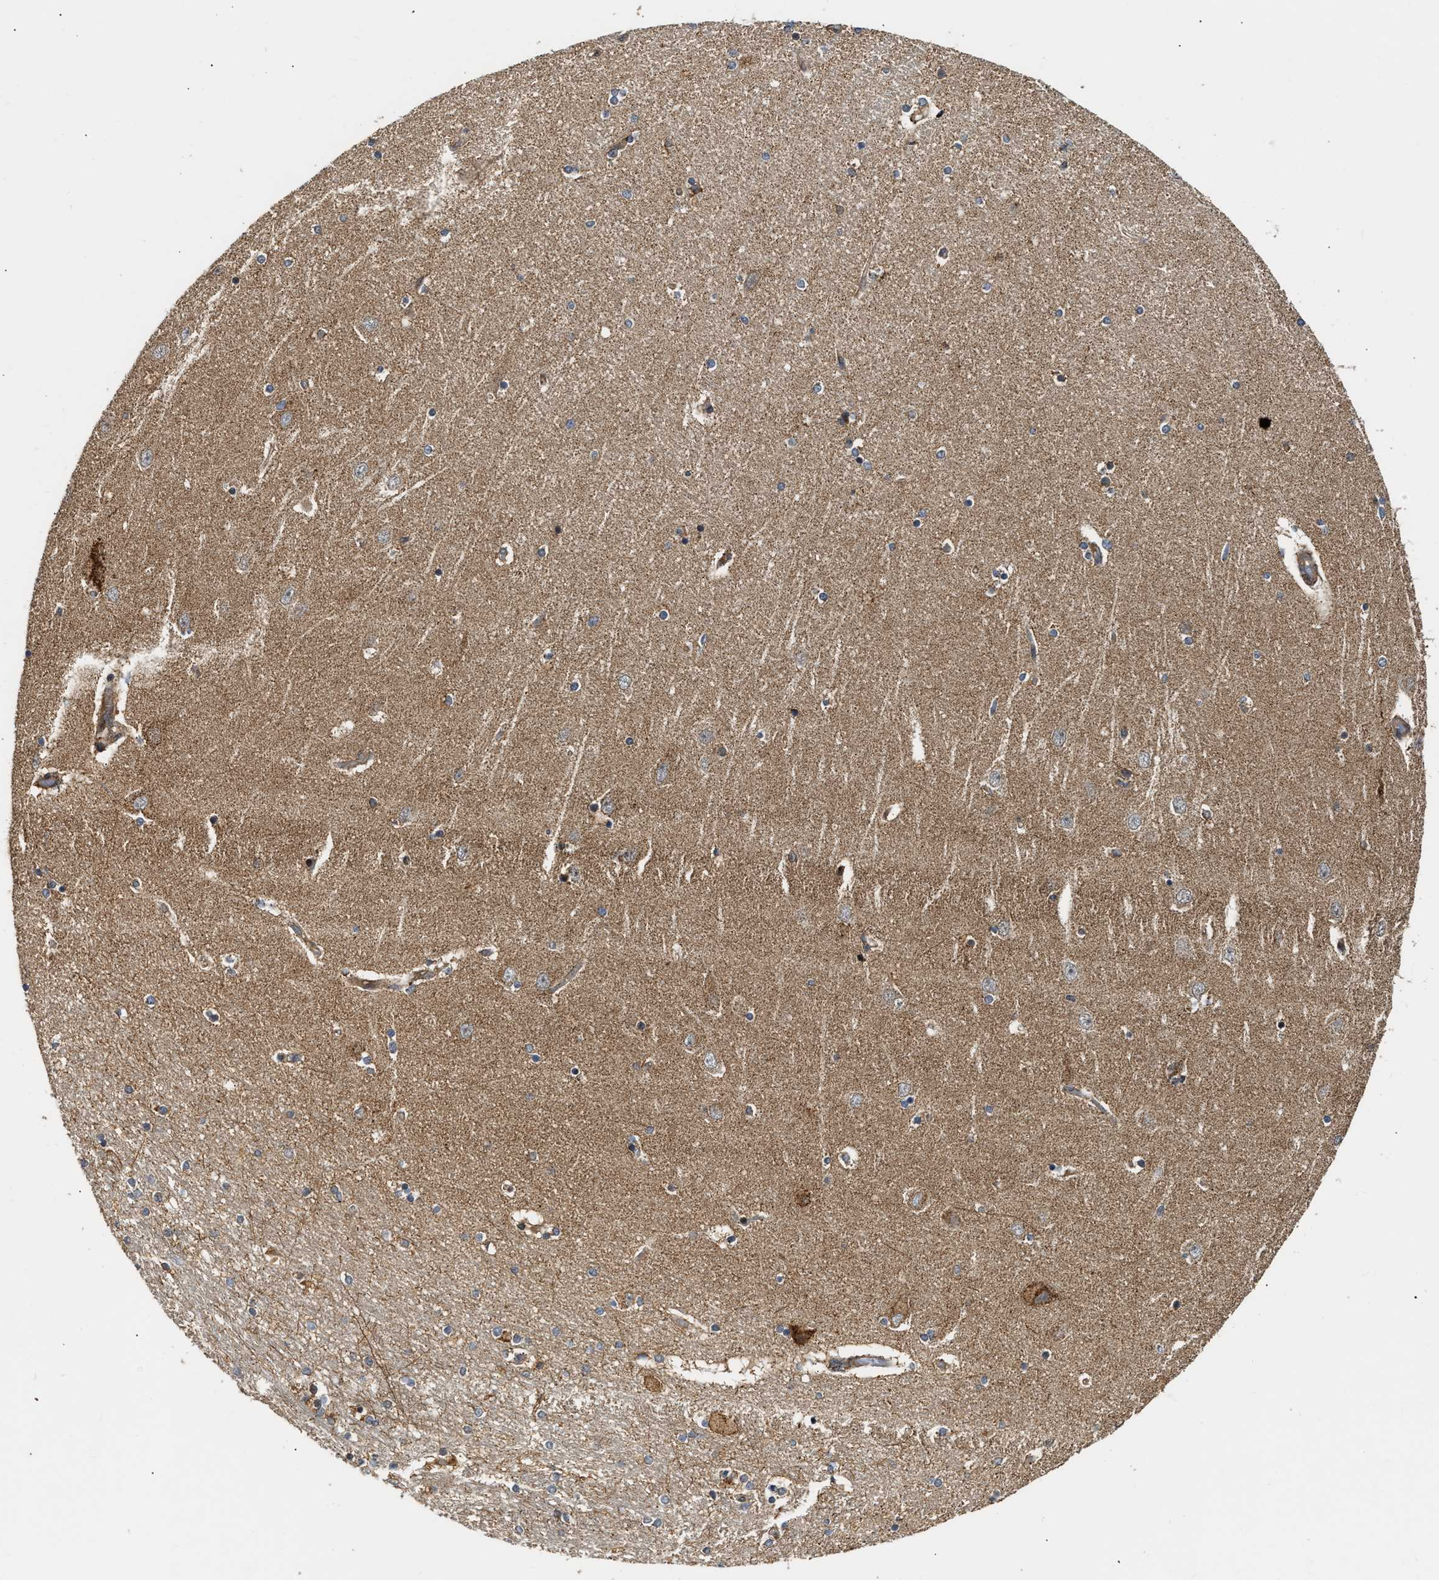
{"staining": {"intensity": "weak", "quantity": "<25%", "location": "cytoplasmic/membranous"}, "tissue": "hippocampus", "cell_type": "Glial cells", "image_type": "normal", "snomed": [{"axis": "morphology", "description": "Normal tissue, NOS"}, {"axis": "topography", "description": "Hippocampus"}], "caption": "Glial cells are negative for brown protein staining in benign hippocampus. (Brightfield microscopy of DAB immunohistochemistry (IHC) at high magnification).", "gene": "EXTL2", "patient": {"sex": "female", "age": 54}}